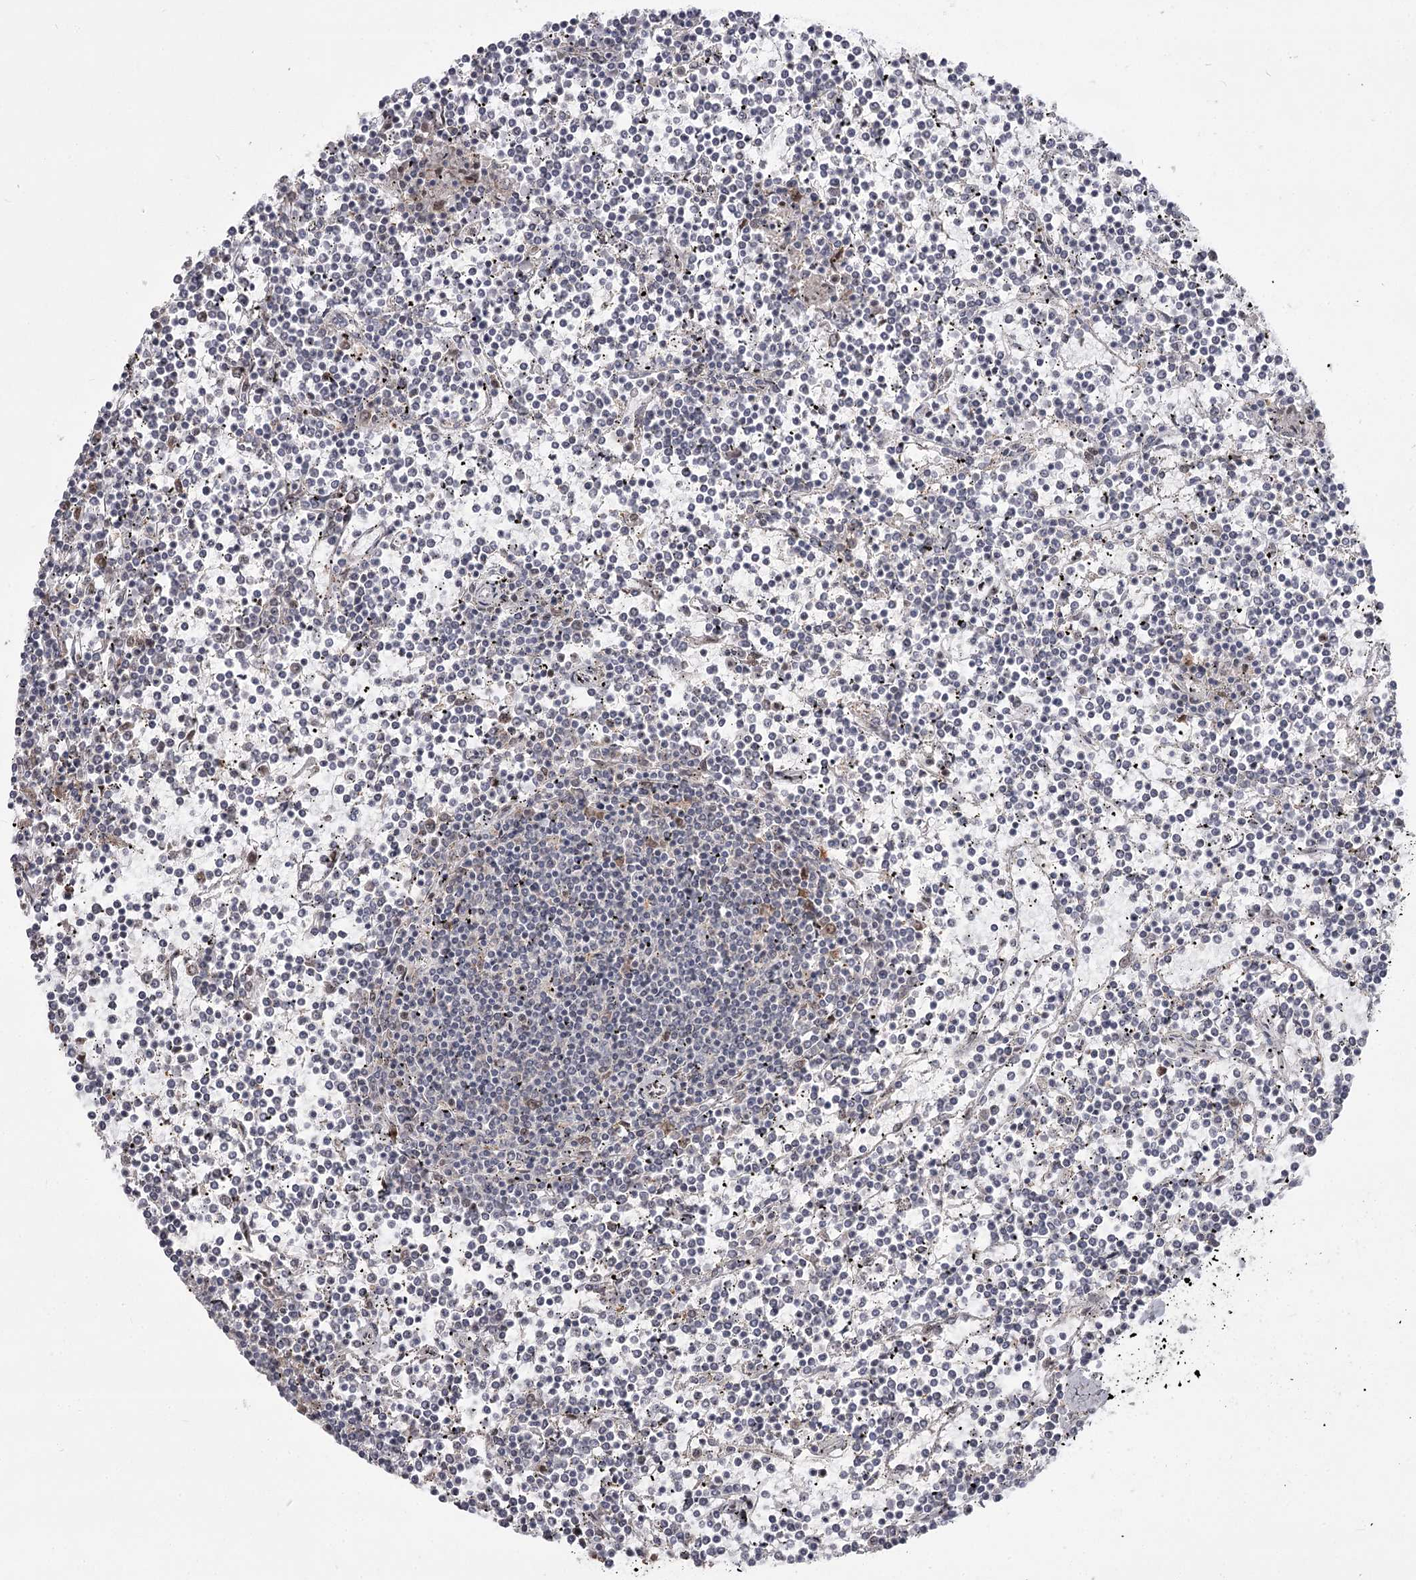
{"staining": {"intensity": "negative", "quantity": "none", "location": "none"}, "tissue": "lymphoma", "cell_type": "Tumor cells", "image_type": "cancer", "snomed": [{"axis": "morphology", "description": "Malignant lymphoma, non-Hodgkin's type, Low grade"}, {"axis": "topography", "description": "Spleen"}], "caption": "DAB (3,3'-diaminobenzidine) immunohistochemical staining of lymphoma demonstrates no significant staining in tumor cells.", "gene": "CCNG2", "patient": {"sex": "female", "age": 19}}